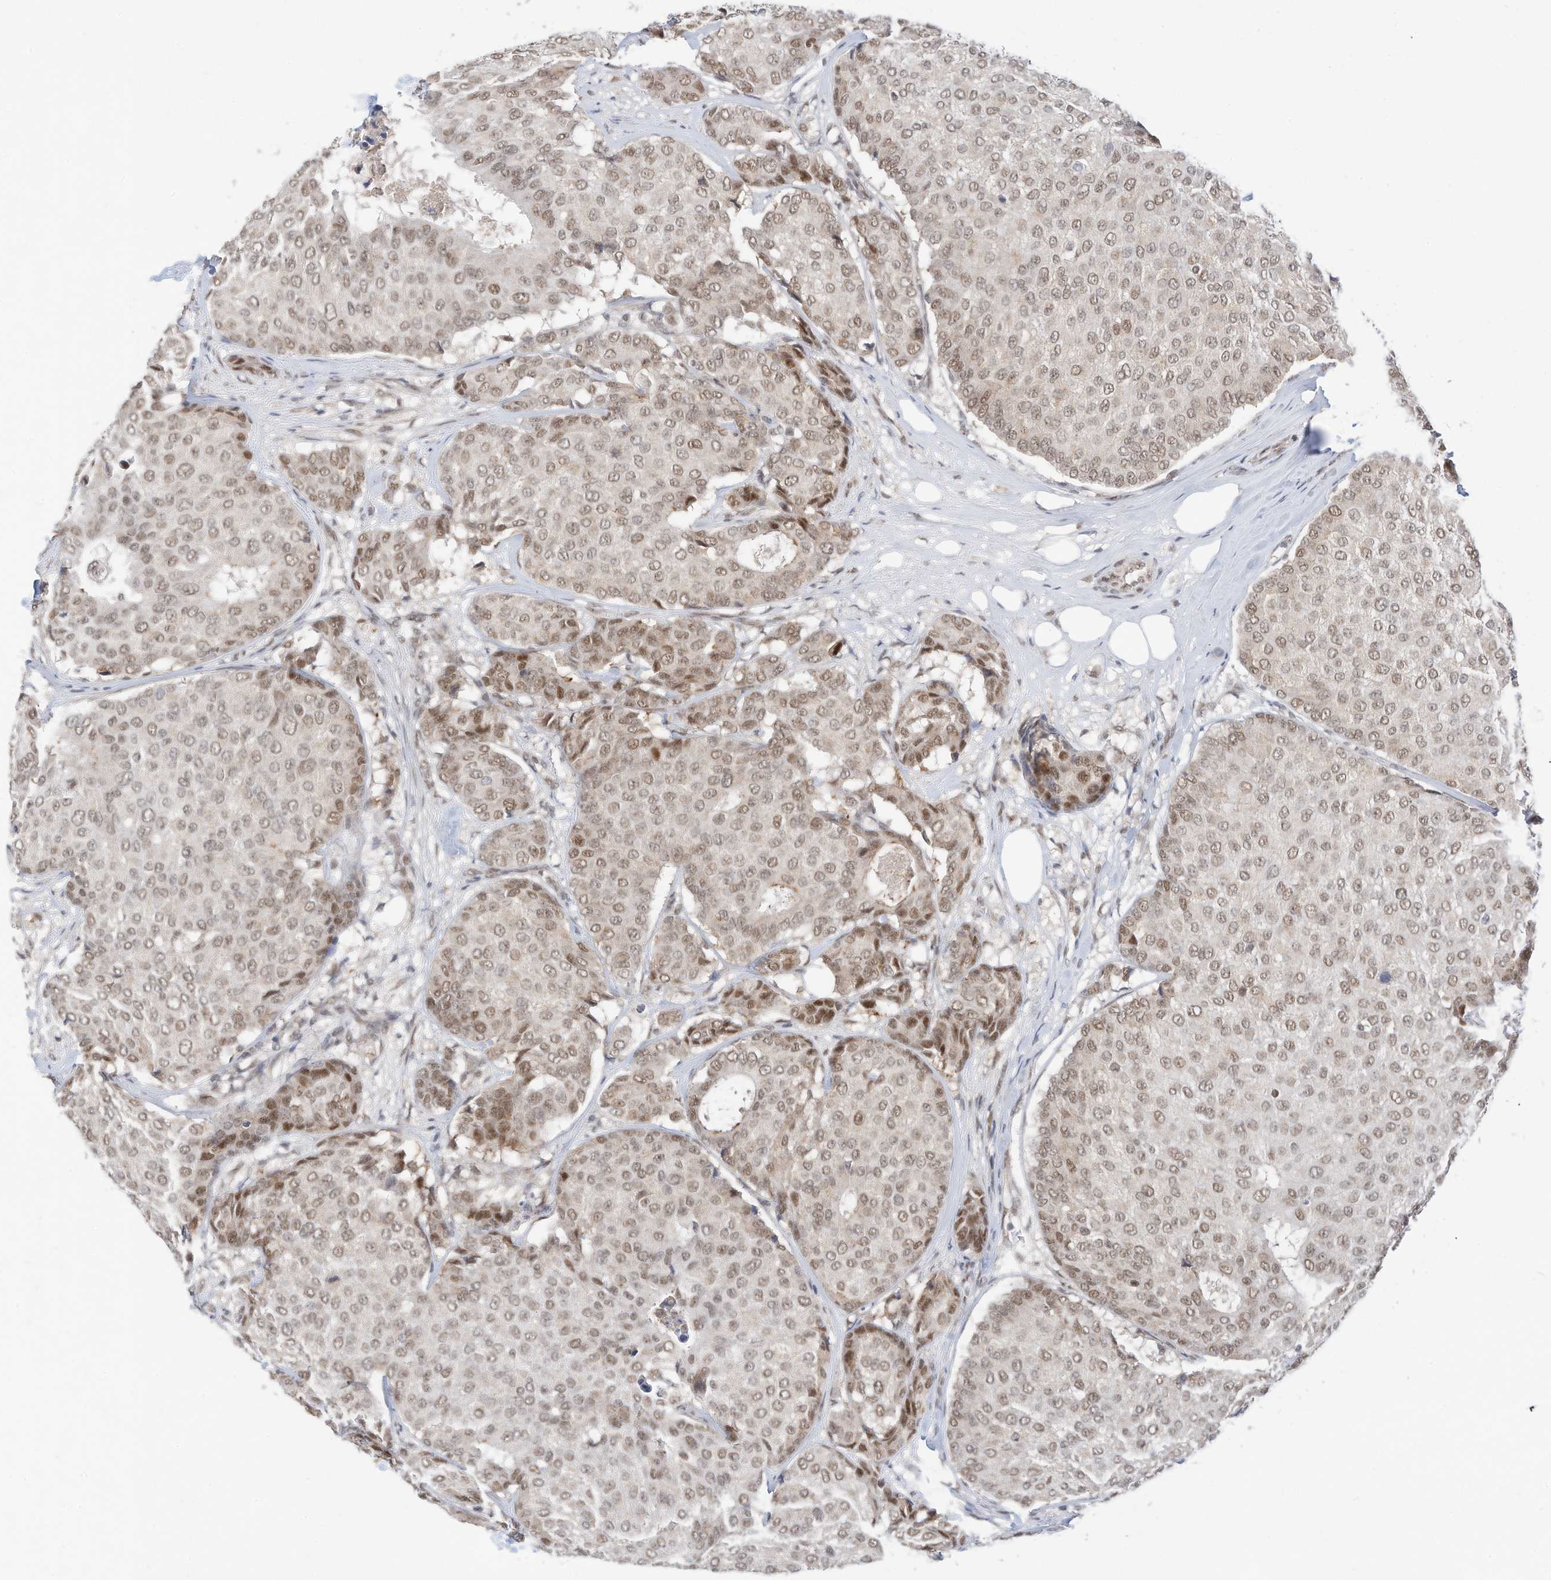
{"staining": {"intensity": "moderate", "quantity": ">75%", "location": "nuclear"}, "tissue": "breast cancer", "cell_type": "Tumor cells", "image_type": "cancer", "snomed": [{"axis": "morphology", "description": "Duct carcinoma"}, {"axis": "topography", "description": "Breast"}], "caption": "Moderate nuclear expression for a protein is appreciated in approximately >75% of tumor cells of intraductal carcinoma (breast) using immunohistochemistry.", "gene": "OGT", "patient": {"sex": "female", "age": 75}}